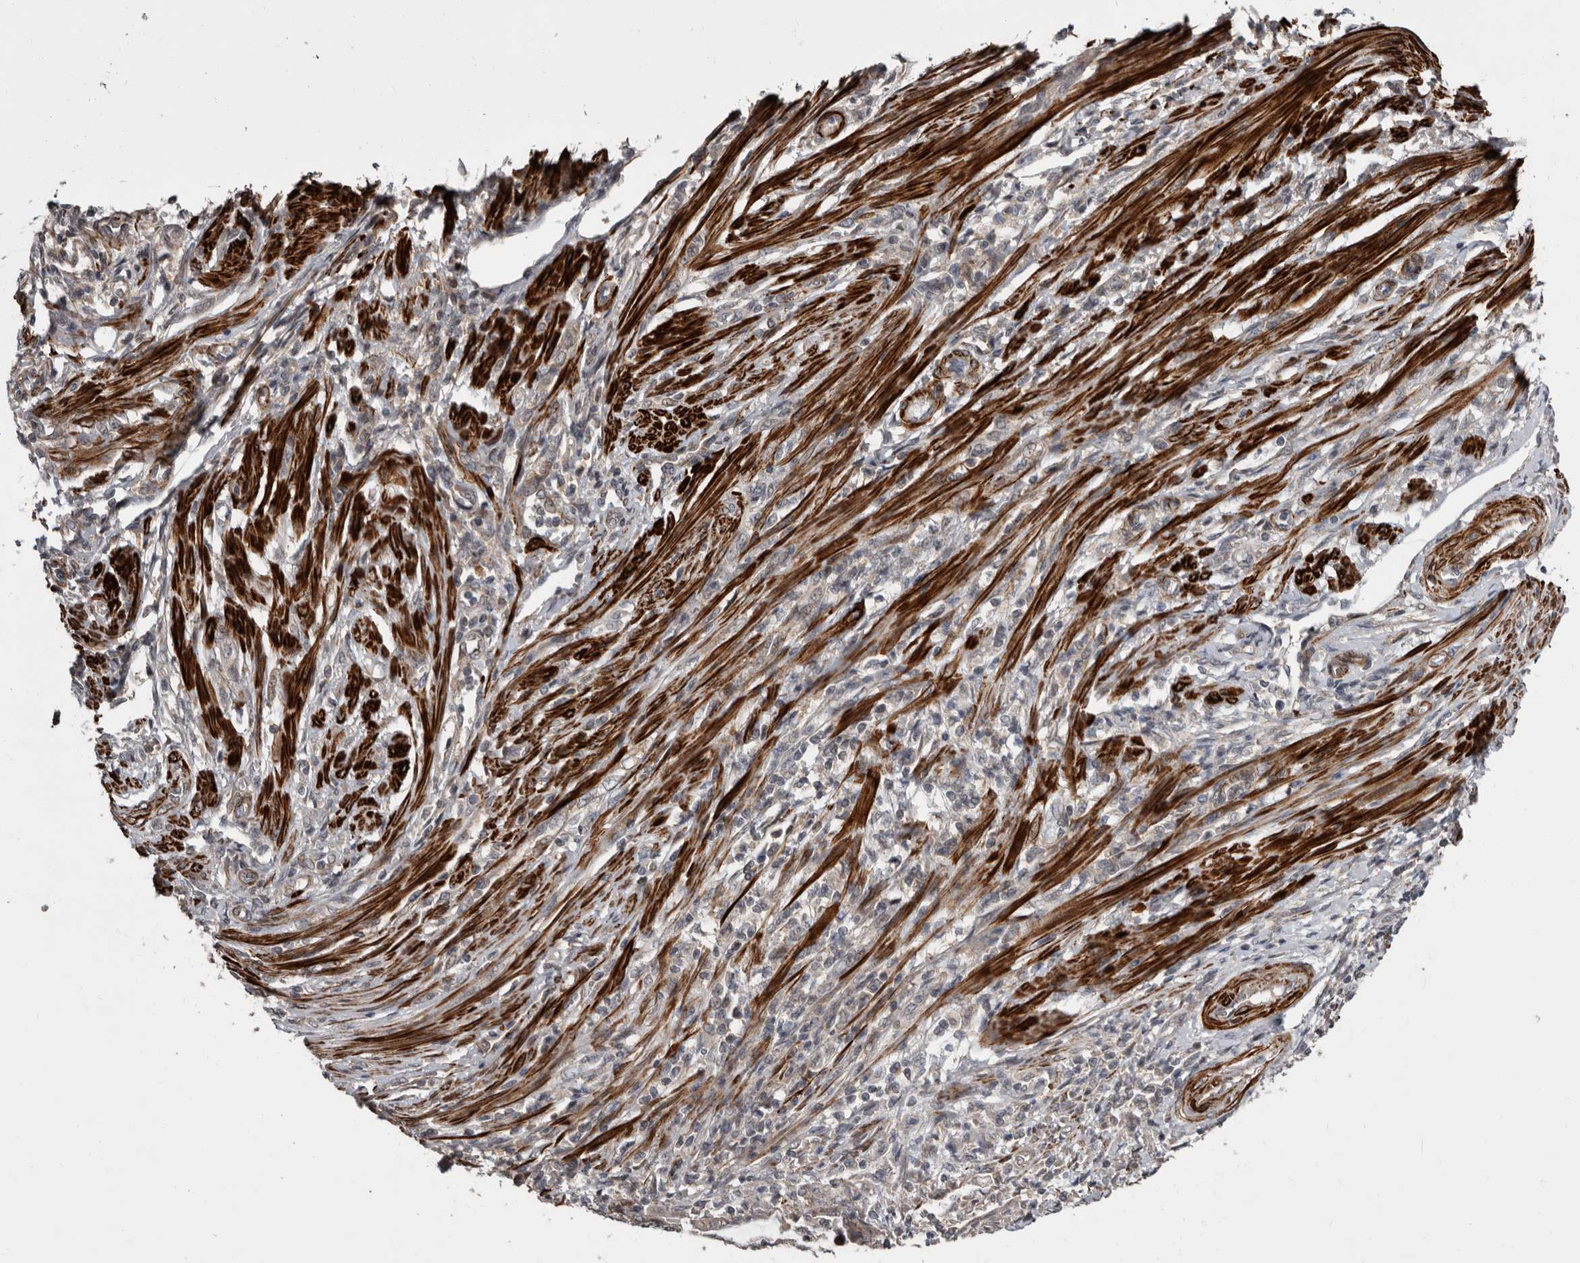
{"staining": {"intensity": "weak", "quantity": "<25%", "location": "cytoplasmic/membranous"}, "tissue": "endometrial cancer", "cell_type": "Tumor cells", "image_type": "cancer", "snomed": [{"axis": "morphology", "description": "Adenocarcinoma, NOS"}, {"axis": "topography", "description": "Endometrium"}], "caption": "A micrograph of endometrial adenocarcinoma stained for a protein reveals no brown staining in tumor cells. (Brightfield microscopy of DAB immunohistochemistry (IHC) at high magnification).", "gene": "FGFR4", "patient": {"sex": "female", "age": 51}}